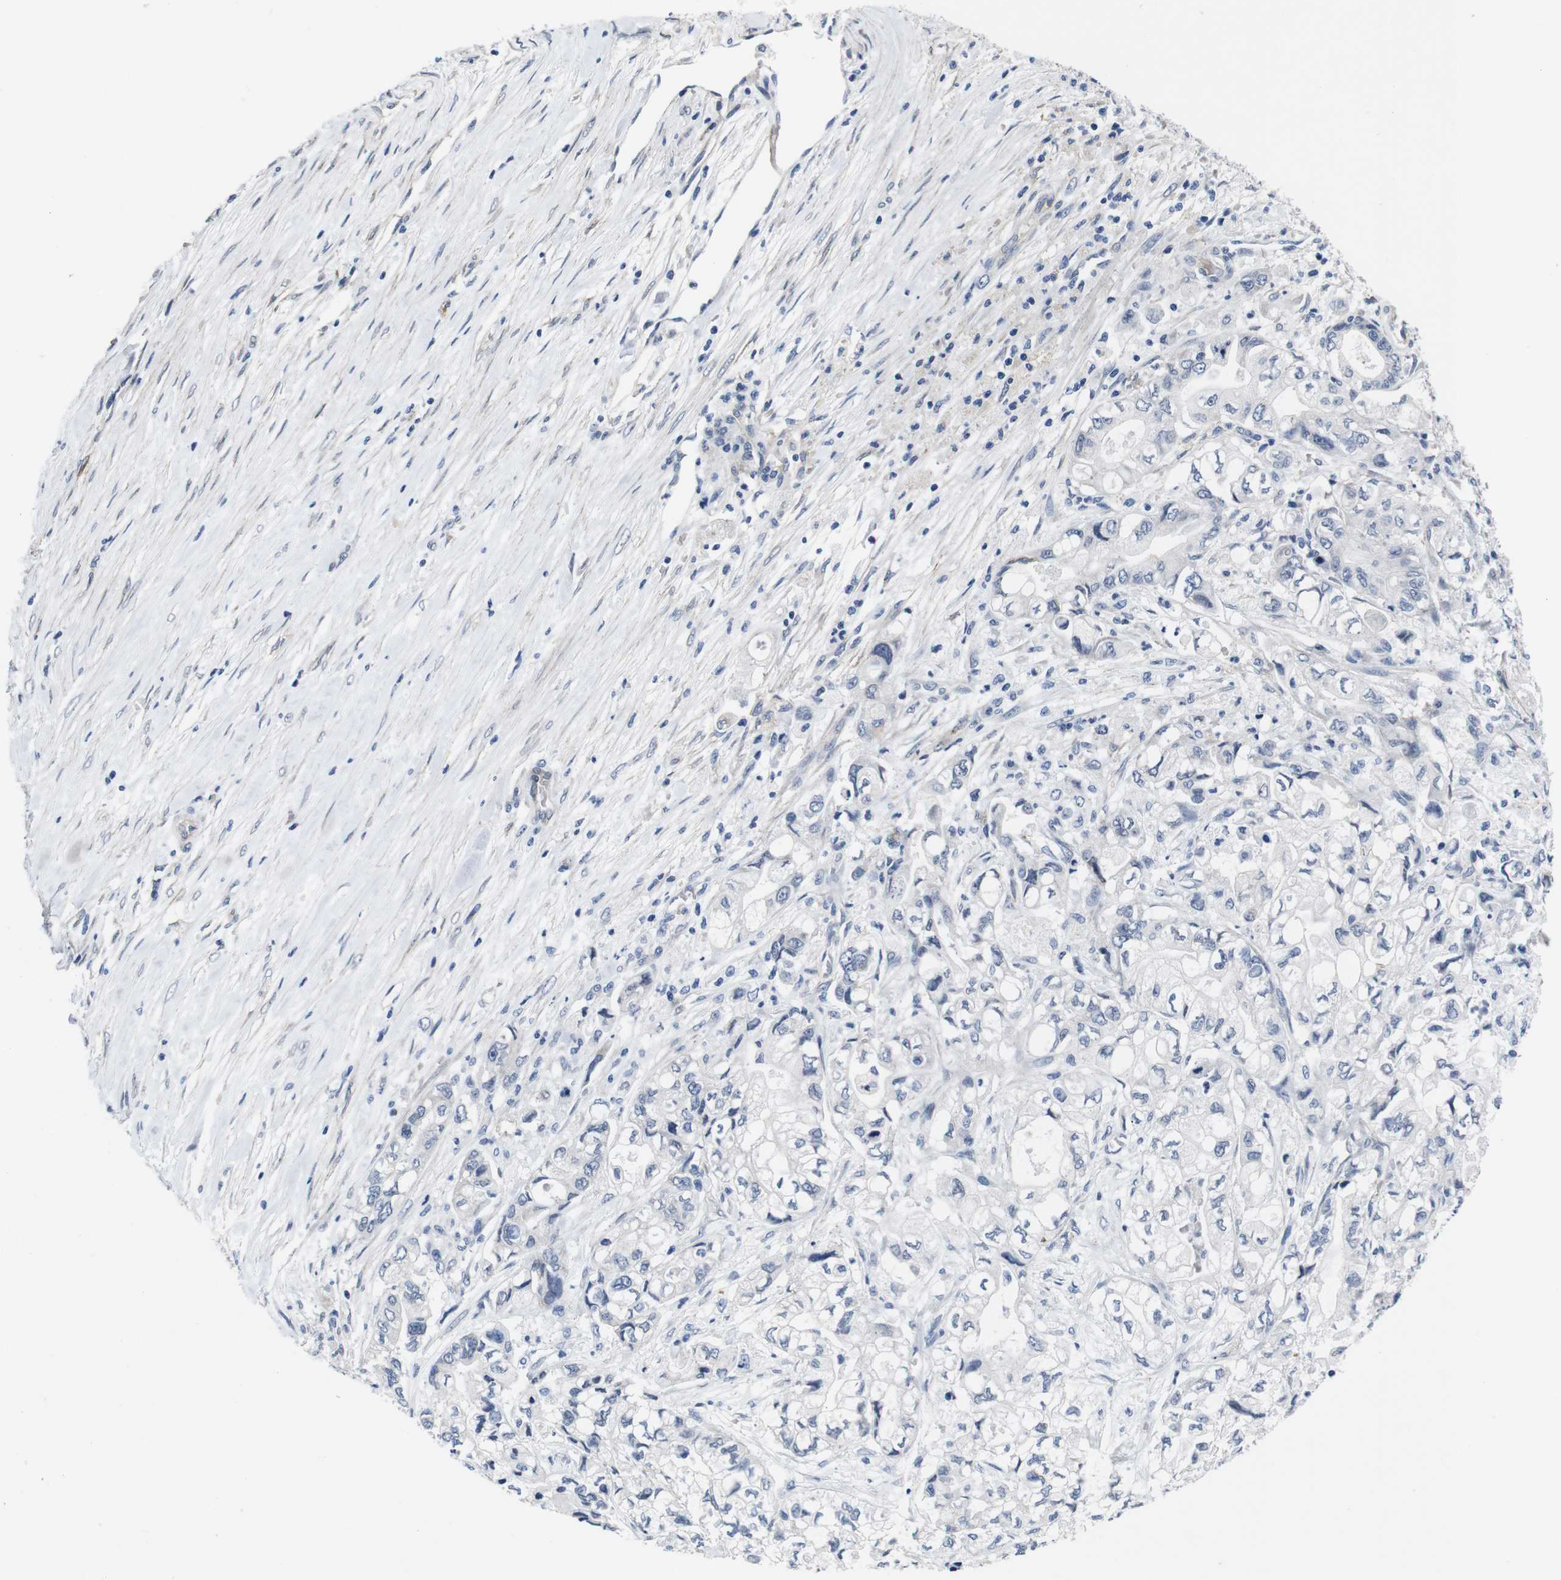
{"staining": {"intensity": "negative", "quantity": "none", "location": "none"}, "tissue": "pancreatic cancer", "cell_type": "Tumor cells", "image_type": "cancer", "snomed": [{"axis": "morphology", "description": "Adenocarcinoma, NOS"}, {"axis": "topography", "description": "Pancreas"}], "caption": "Immunohistochemistry (IHC) histopathology image of neoplastic tissue: pancreatic cancer stained with DAB displays no significant protein expression in tumor cells.", "gene": "SOCS3", "patient": {"sex": "male", "age": 79}}